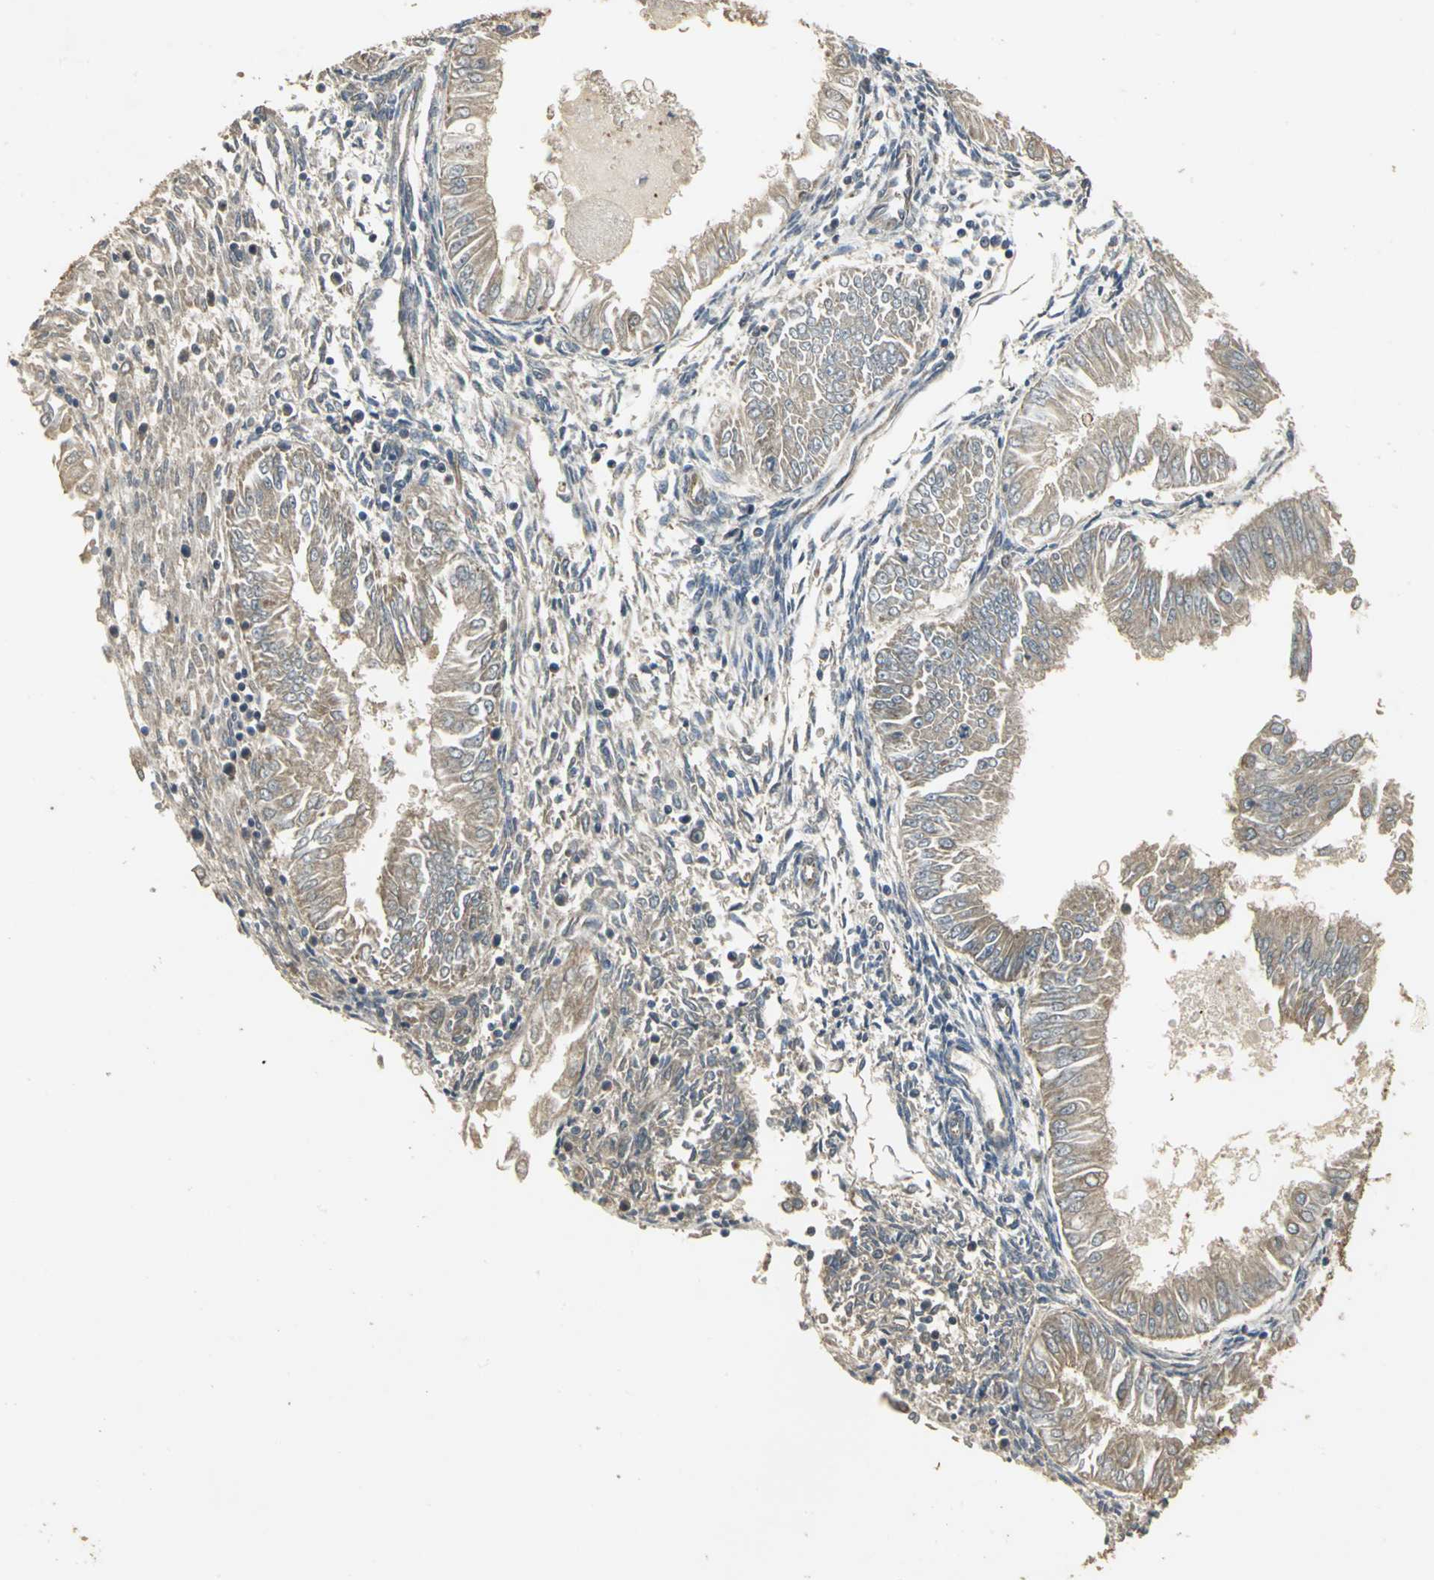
{"staining": {"intensity": "moderate", "quantity": ">75%", "location": "cytoplasmic/membranous"}, "tissue": "endometrial cancer", "cell_type": "Tumor cells", "image_type": "cancer", "snomed": [{"axis": "morphology", "description": "Adenocarcinoma, NOS"}, {"axis": "topography", "description": "Endometrium"}], "caption": "Immunohistochemistry (IHC) micrograph of neoplastic tissue: human endometrial adenocarcinoma stained using immunohistochemistry (IHC) exhibits medium levels of moderate protein expression localized specifically in the cytoplasmic/membranous of tumor cells, appearing as a cytoplasmic/membranous brown color.", "gene": "KANK1", "patient": {"sex": "female", "age": 53}}